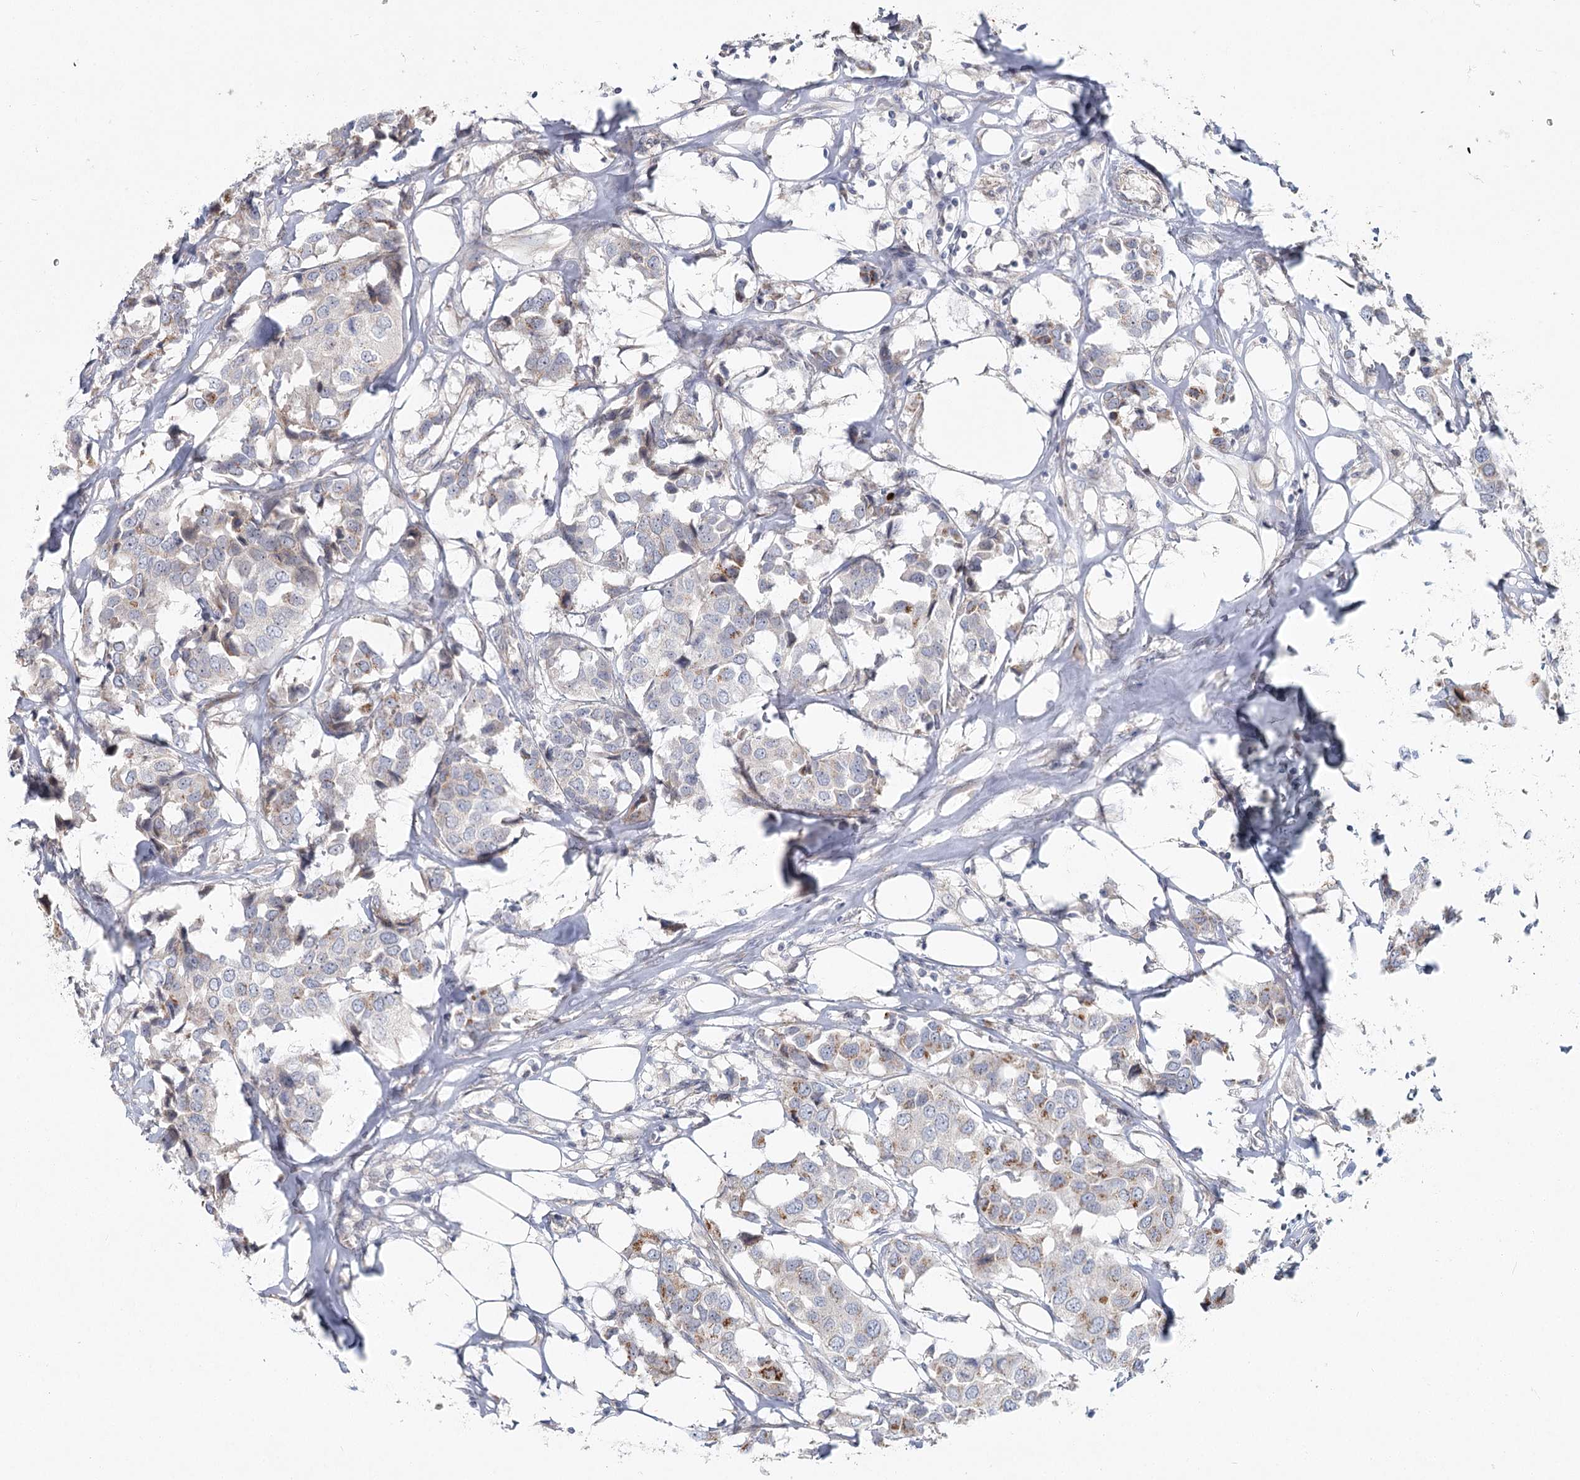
{"staining": {"intensity": "moderate", "quantity": "<25%", "location": "cytoplasmic/membranous"}, "tissue": "breast cancer", "cell_type": "Tumor cells", "image_type": "cancer", "snomed": [{"axis": "morphology", "description": "Duct carcinoma"}, {"axis": "topography", "description": "Breast"}], "caption": "DAB immunohistochemical staining of breast cancer (invasive ductal carcinoma) reveals moderate cytoplasmic/membranous protein staining in approximately <25% of tumor cells.", "gene": "SPINK13", "patient": {"sex": "female", "age": 80}}